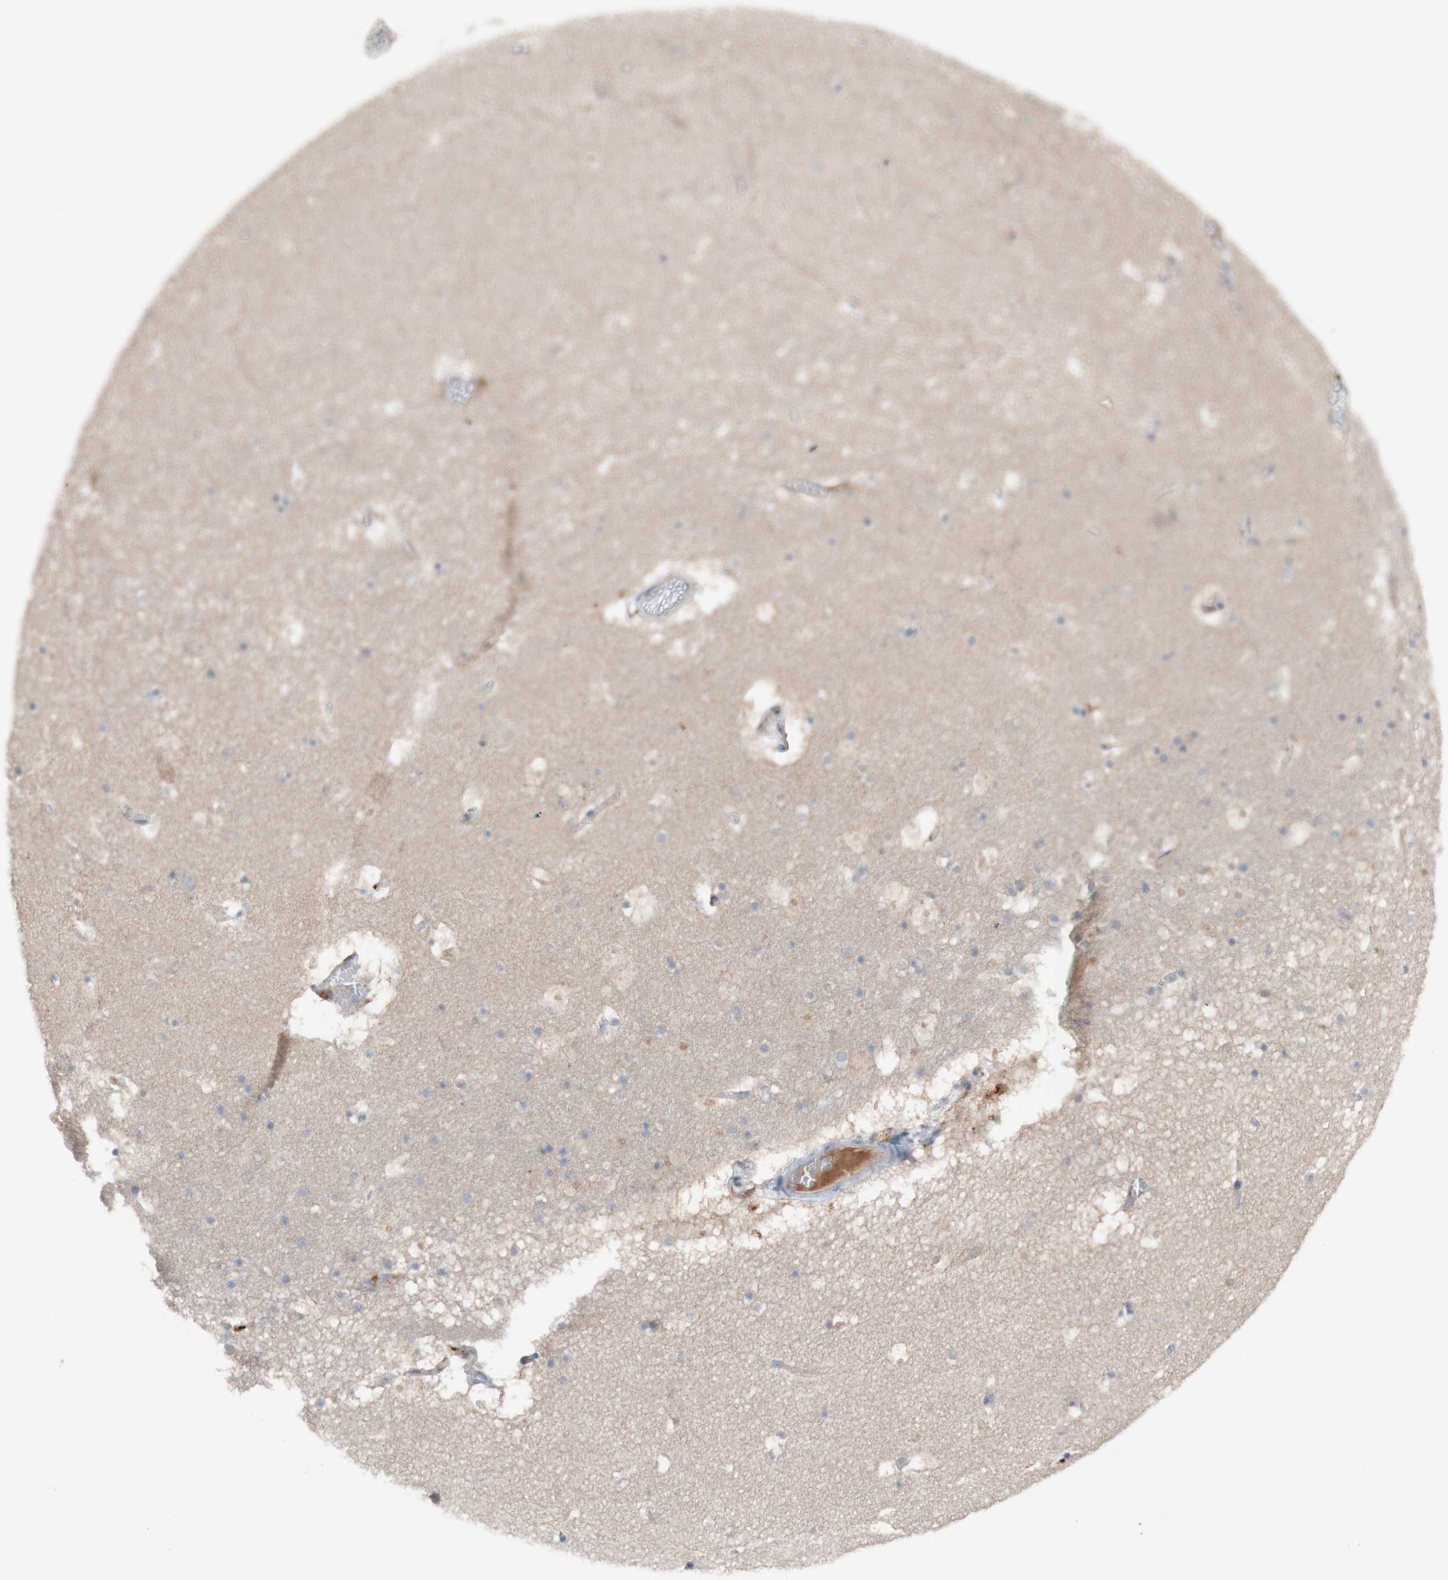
{"staining": {"intensity": "moderate", "quantity": "<25%", "location": "cytoplasmic/membranous"}, "tissue": "hippocampus", "cell_type": "Glial cells", "image_type": "normal", "snomed": [{"axis": "morphology", "description": "Normal tissue, NOS"}, {"axis": "topography", "description": "Hippocampus"}], "caption": "Immunohistochemical staining of benign hippocampus shows moderate cytoplasmic/membranous protein expression in about <25% of glial cells. The staining is performed using DAB brown chromogen to label protein expression. The nuclei are counter-stained blue using hematoxylin.", "gene": "PEX2", "patient": {"sex": "male", "age": 45}}